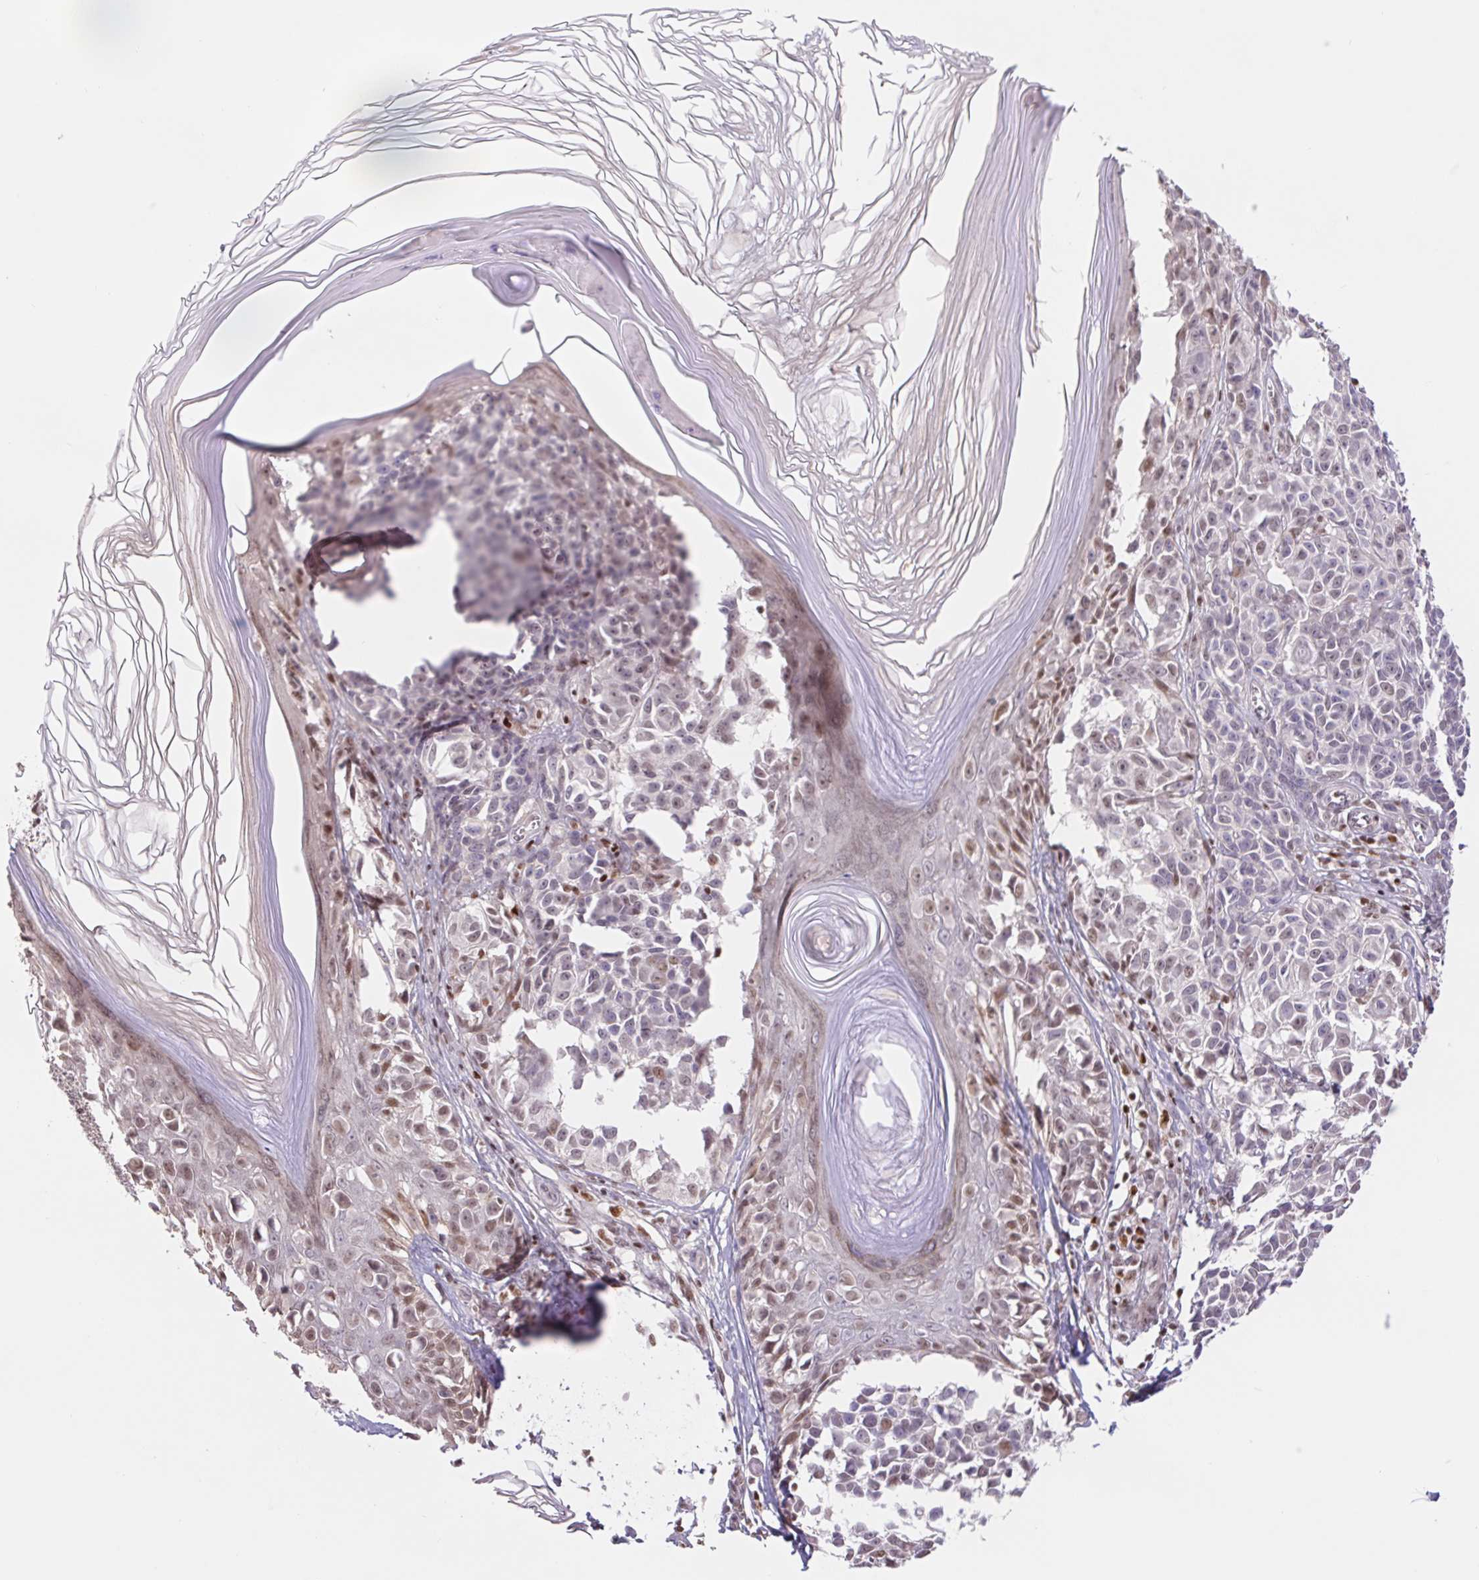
{"staining": {"intensity": "negative", "quantity": "none", "location": "none"}, "tissue": "melanoma", "cell_type": "Tumor cells", "image_type": "cancer", "snomed": [{"axis": "morphology", "description": "Malignant melanoma, NOS"}, {"axis": "topography", "description": "Skin"}], "caption": "DAB immunohistochemical staining of malignant melanoma demonstrates no significant expression in tumor cells.", "gene": "TRERF1", "patient": {"sex": "male", "age": 73}}